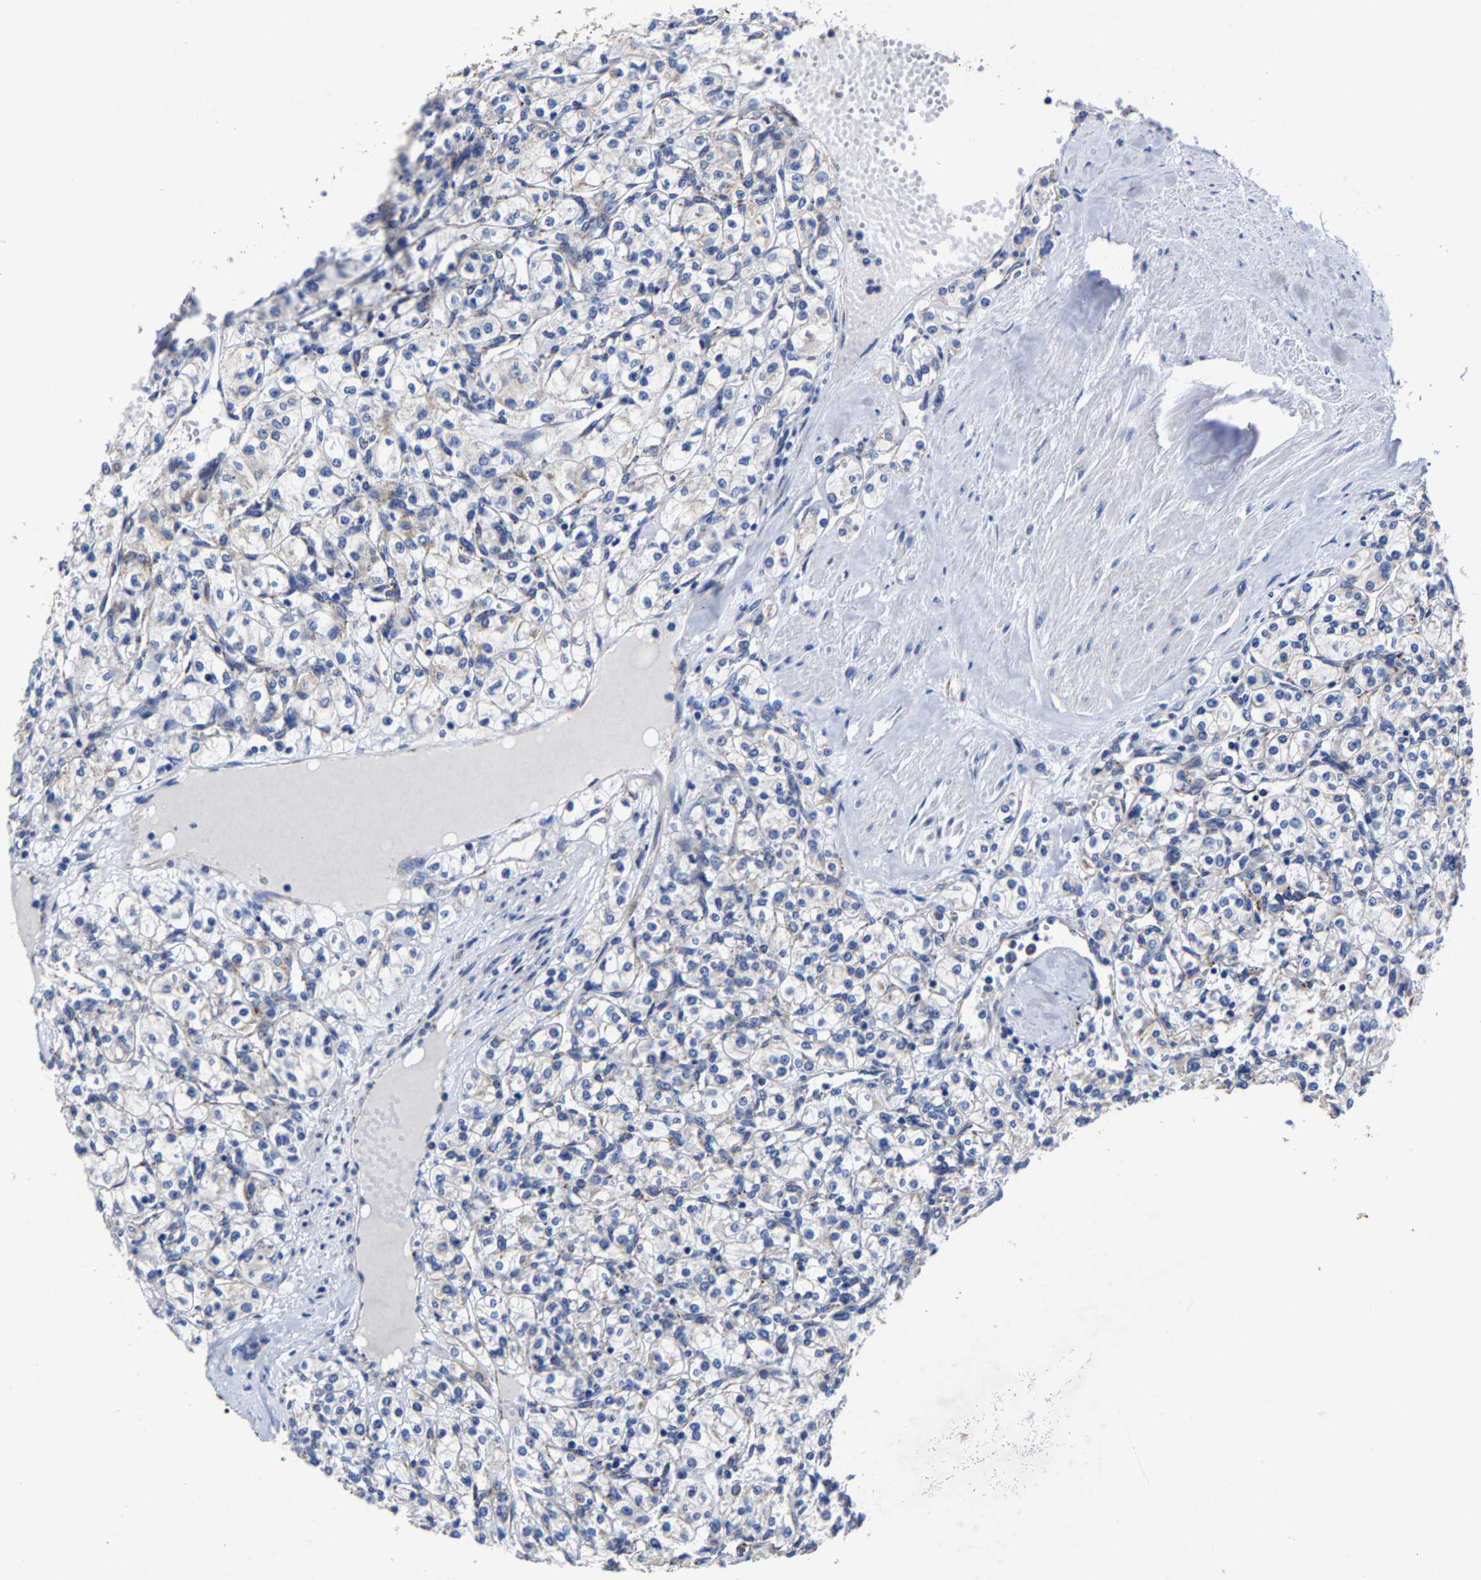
{"staining": {"intensity": "negative", "quantity": "none", "location": "none"}, "tissue": "renal cancer", "cell_type": "Tumor cells", "image_type": "cancer", "snomed": [{"axis": "morphology", "description": "Adenocarcinoma, NOS"}, {"axis": "topography", "description": "Kidney"}], "caption": "A histopathology image of human renal cancer (adenocarcinoma) is negative for staining in tumor cells.", "gene": "AASS", "patient": {"sex": "male", "age": 77}}